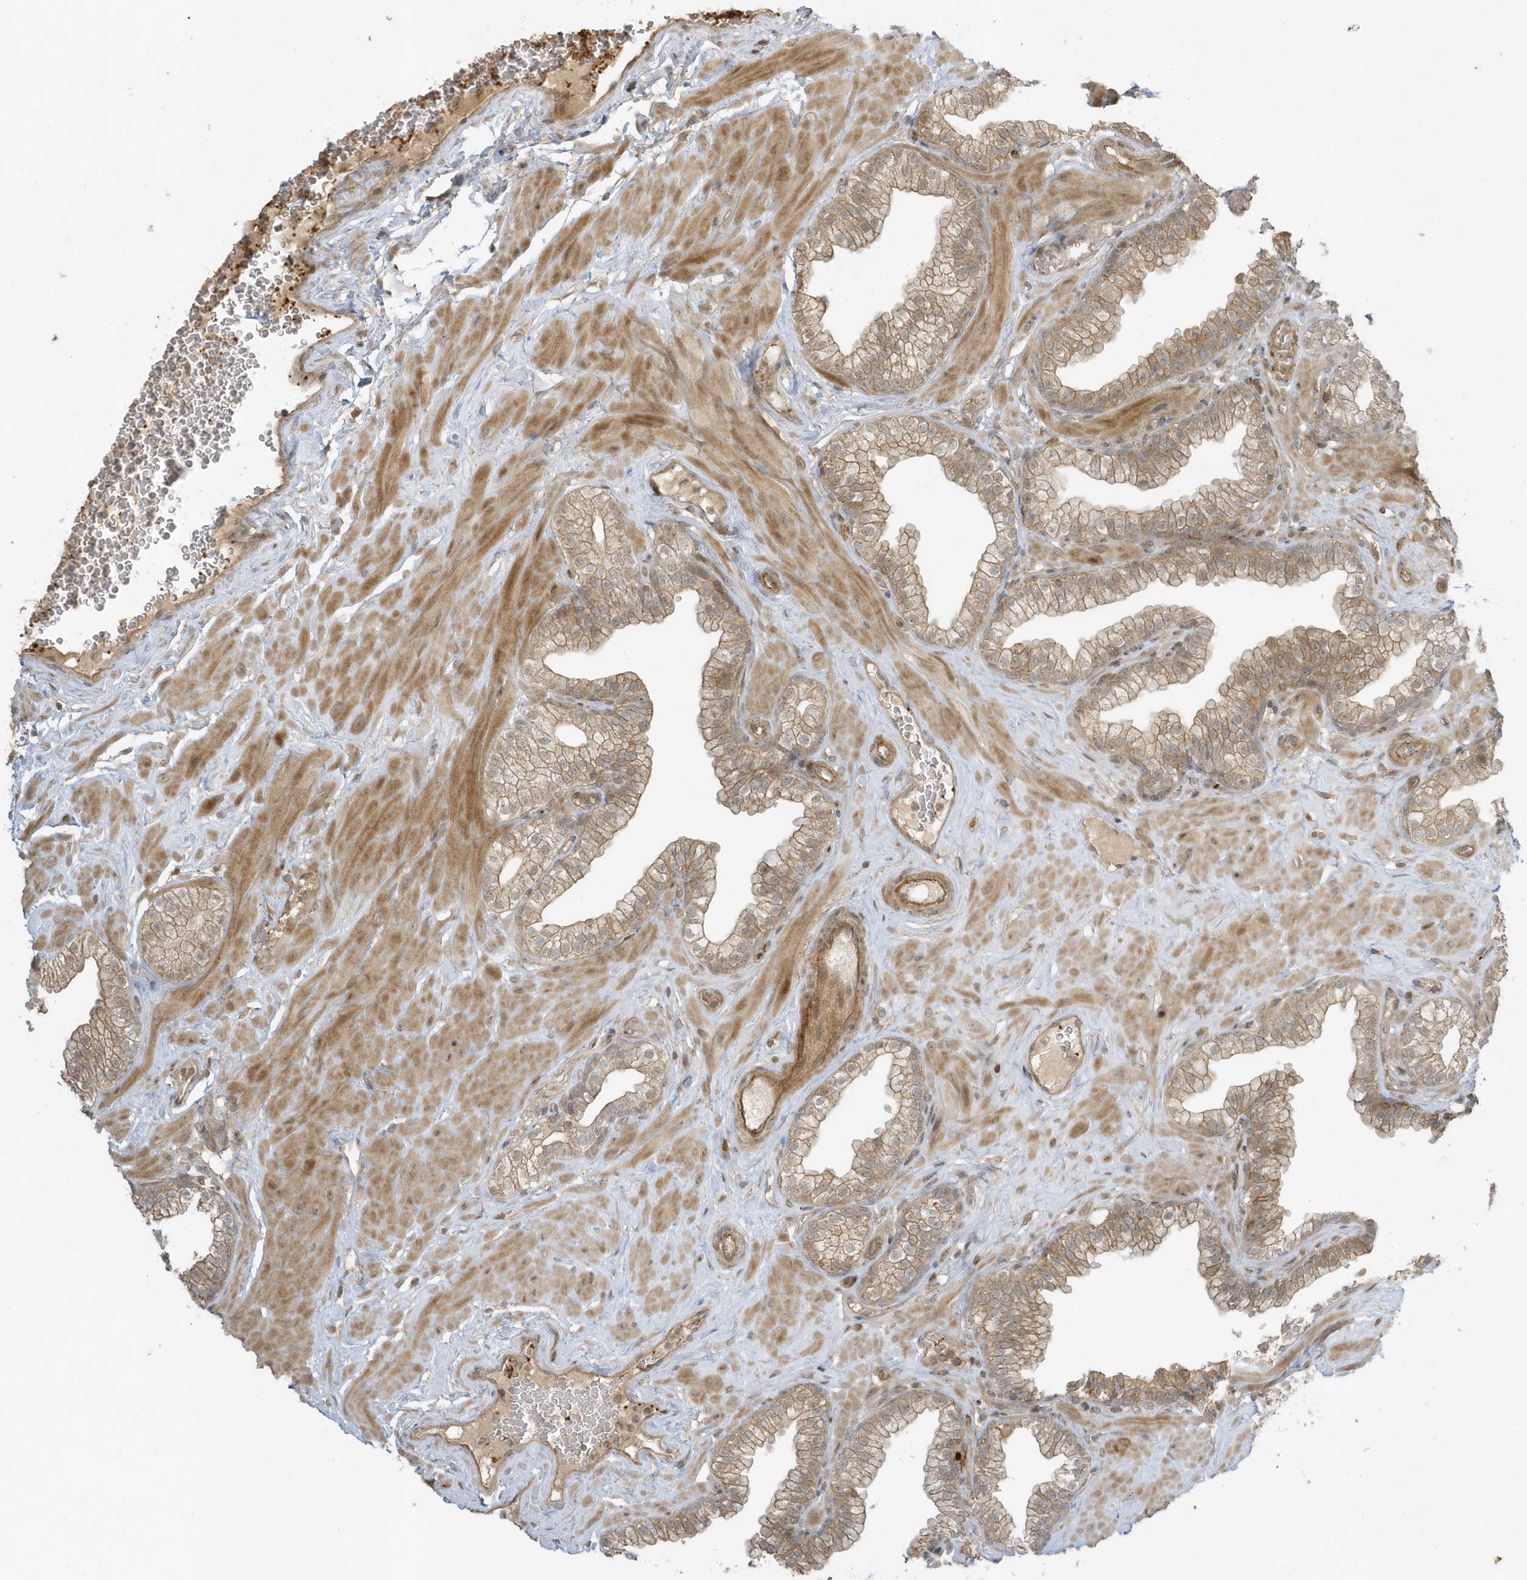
{"staining": {"intensity": "moderate", "quantity": ">75%", "location": "cytoplasmic/membranous"}, "tissue": "prostate", "cell_type": "Glandular cells", "image_type": "normal", "snomed": [{"axis": "morphology", "description": "Normal tissue, NOS"}, {"axis": "morphology", "description": "Urothelial carcinoma, Low grade"}, {"axis": "topography", "description": "Urinary bladder"}, {"axis": "topography", "description": "Prostate"}], "caption": "Moderate cytoplasmic/membranous staining is identified in about >75% of glandular cells in benign prostate.", "gene": "ZBTB8A", "patient": {"sex": "male", "age": 60}}